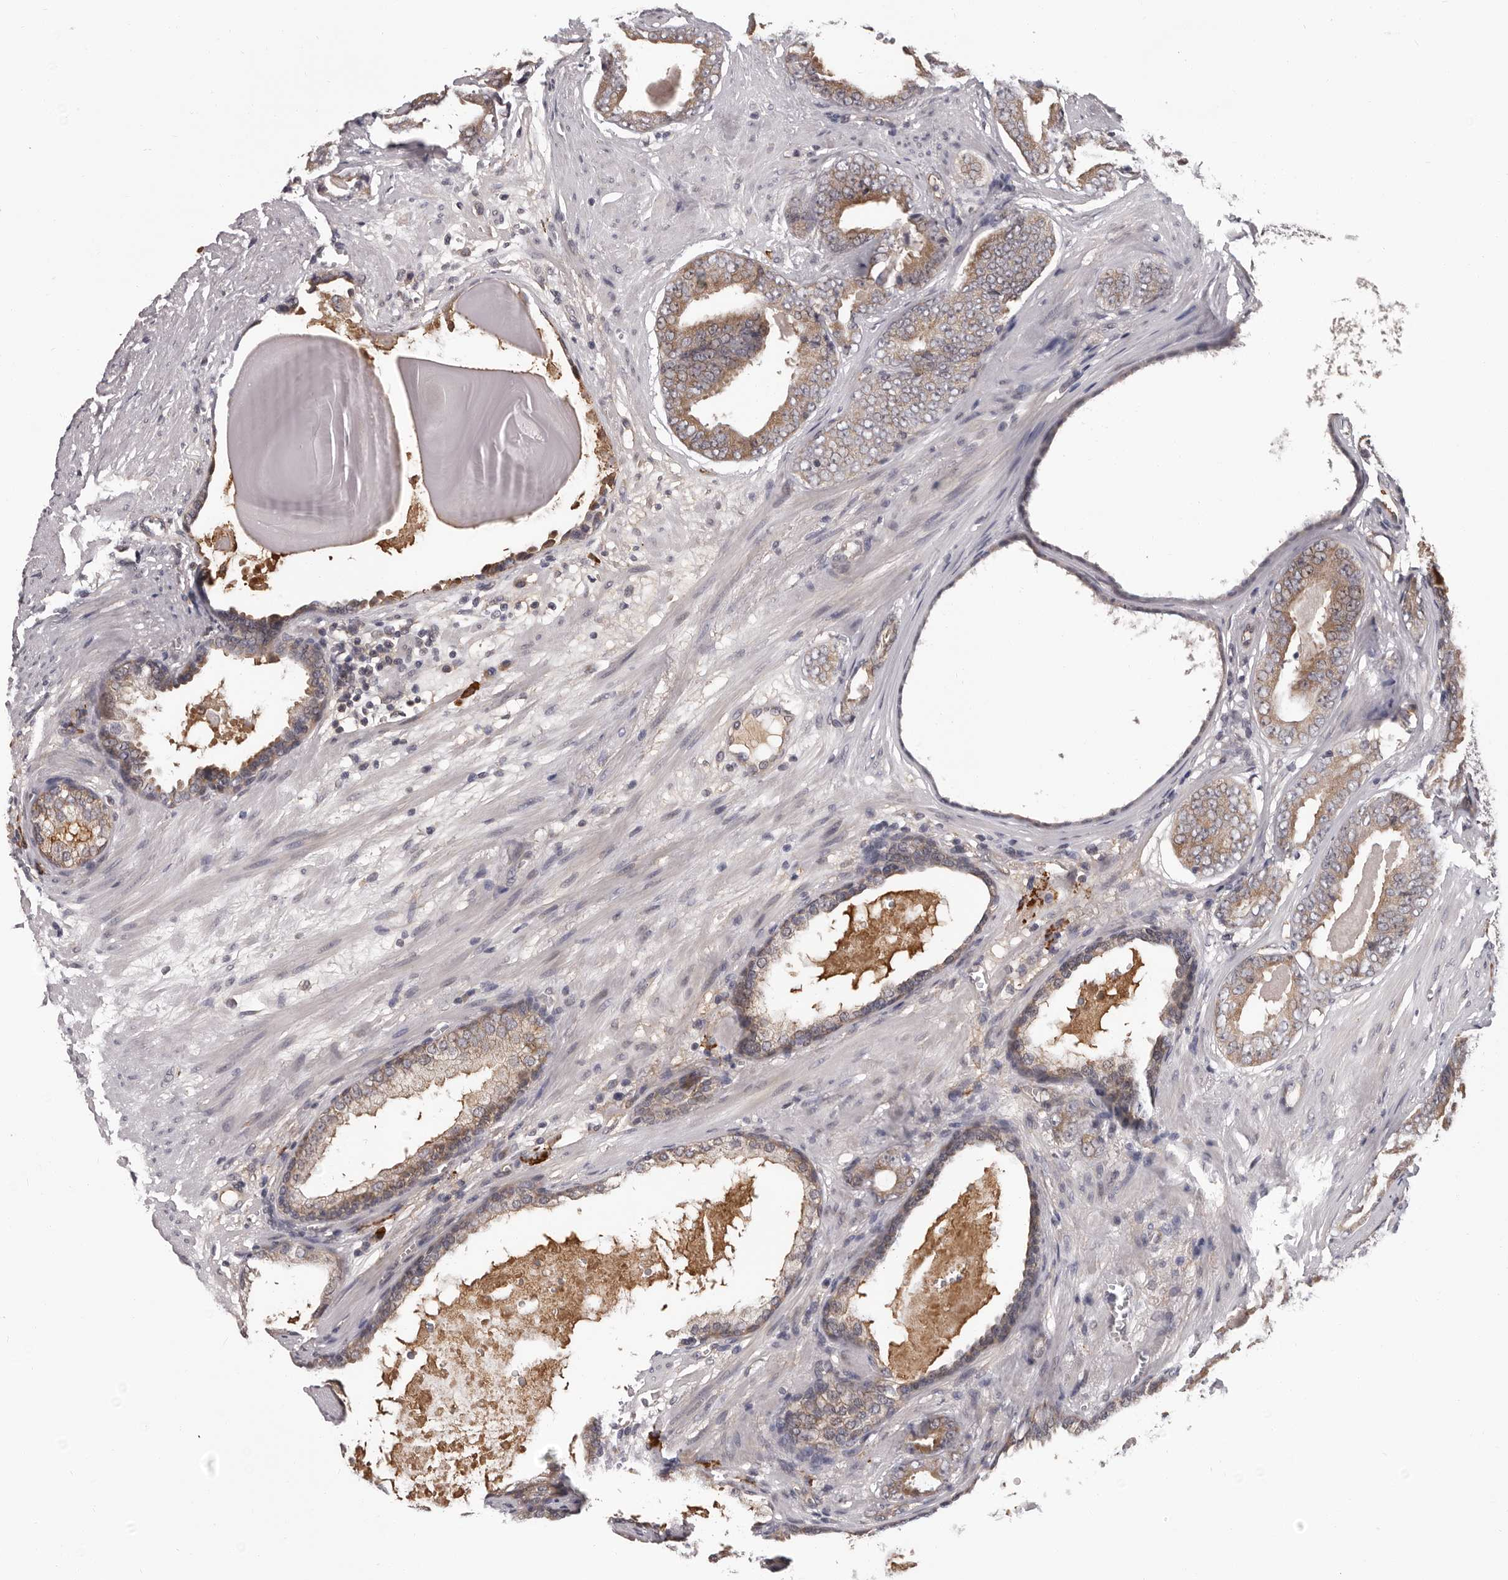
{"staining": {"intensity": "weak", "quantity": "25%-75%", "location": "cytoplasmic/membranous"}, "tissue": "prostate cancer", "cell_type": "Tumor cells", "image_type": "cancer", "snomed": [{"axis": "morphology", "description": "Adenocarcinoma, Medium grade"}, {"axis": "topography", "description": "Prostate"}], "caption": "The photomicrograph demonstrates immunohistochemical staining of medium-grade adenocarcinoma (prostate). There is weak cytoplasmic/membranous positivity is present in about 25%-75% of tumor cells.", "gene": "MED8", "patient": {"sex": "male", "age": 79}}